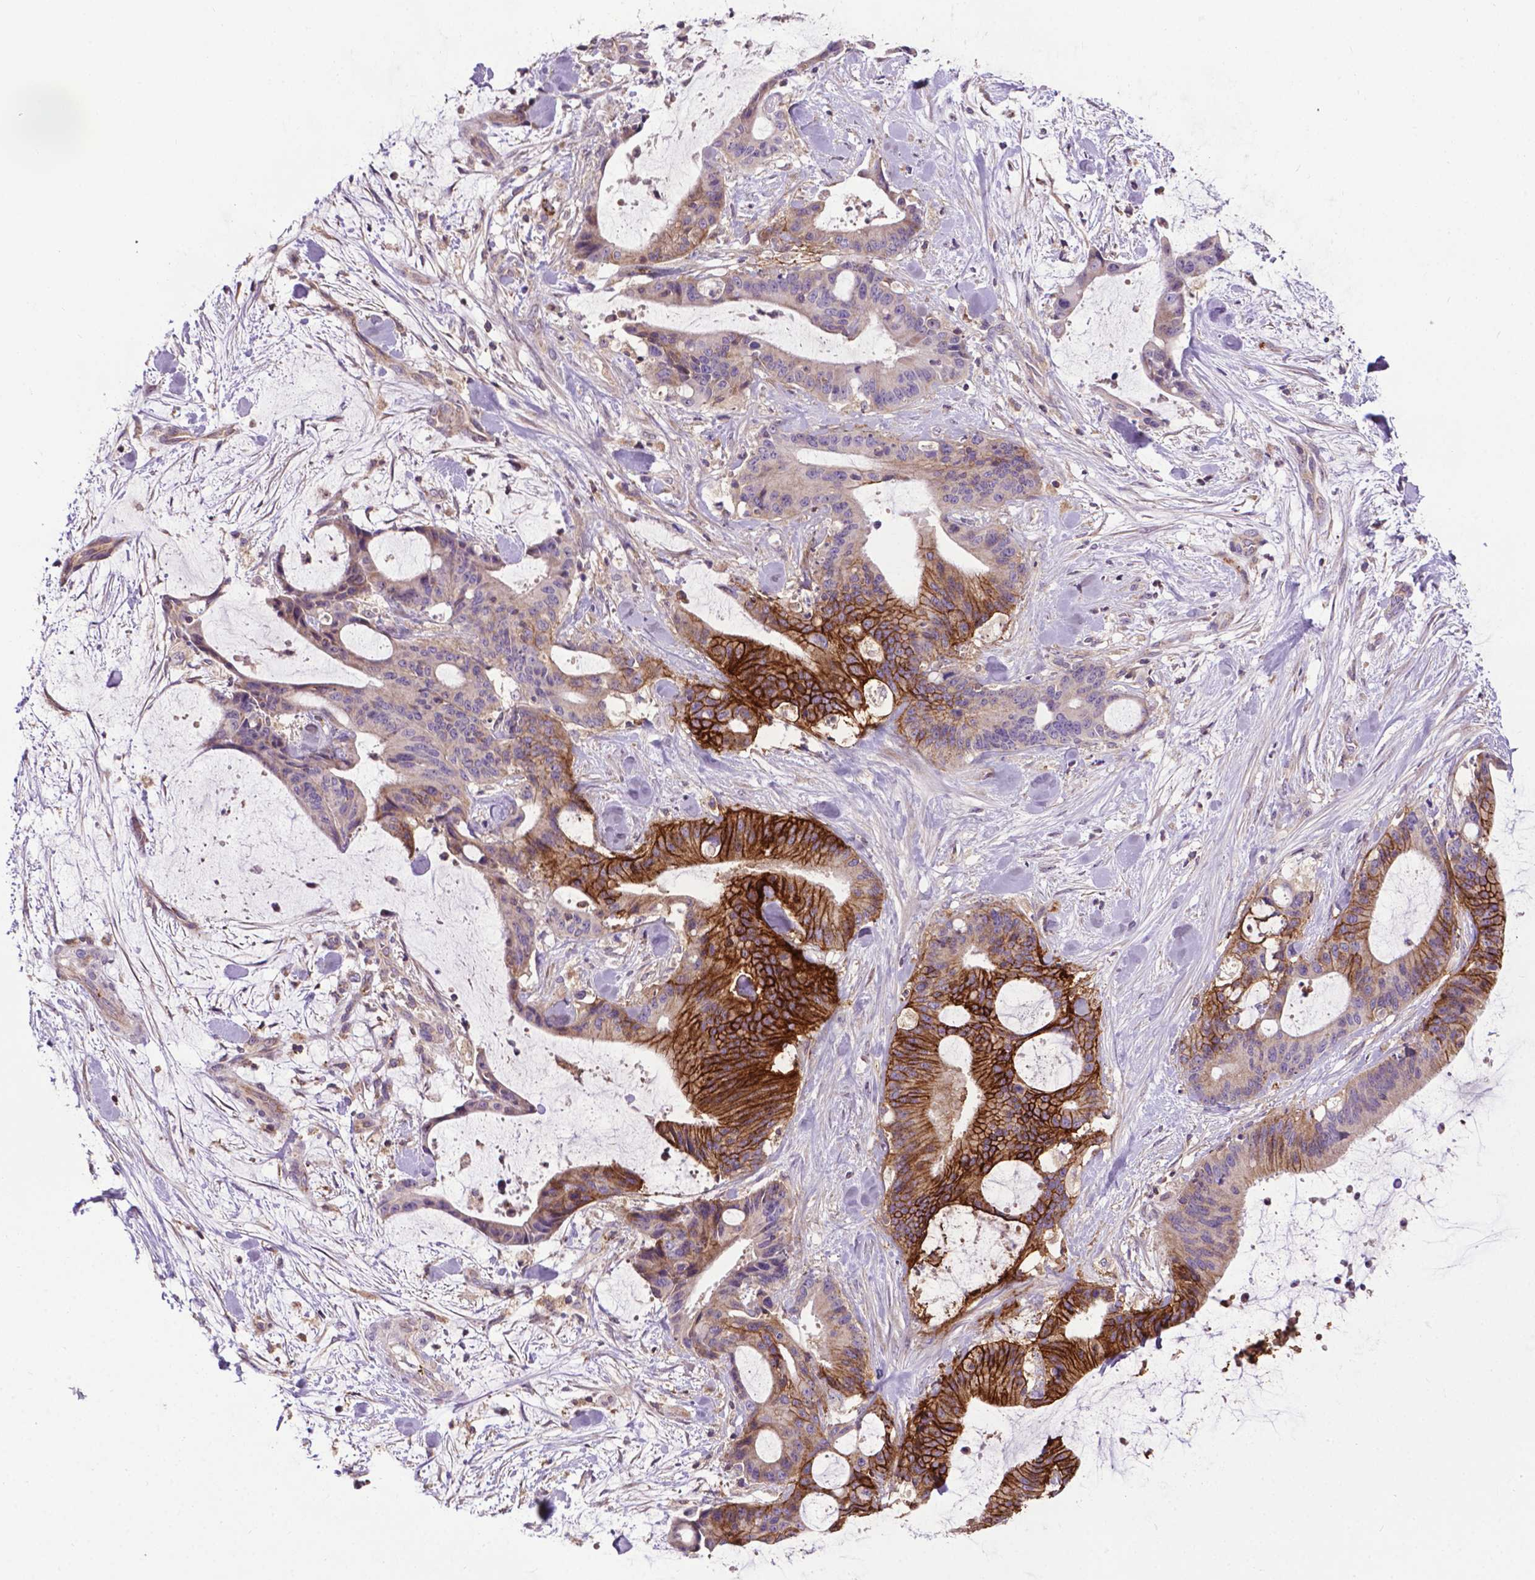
{"staining": {"intensity": "strong", "quantity": "25%-75%", "location": "cytoplasmic/membranous"}, "tissue": "liver cancer", "cell_type": "Tumor cells", "image_type": "cancer", "snomed": [{"axis": "morphology", "description": "Cholangiocarcinoma"}, {"axis": "topography", "description": "Liver"}], "caption": "A photomicrograph of human cholangiocarcinoma (liver) stained for a protein shows strong cytoplasmic/membranous brown staining in tumor cells.", "gene": "SPNS2", "patient": {"sex": "female", "age": 73}}